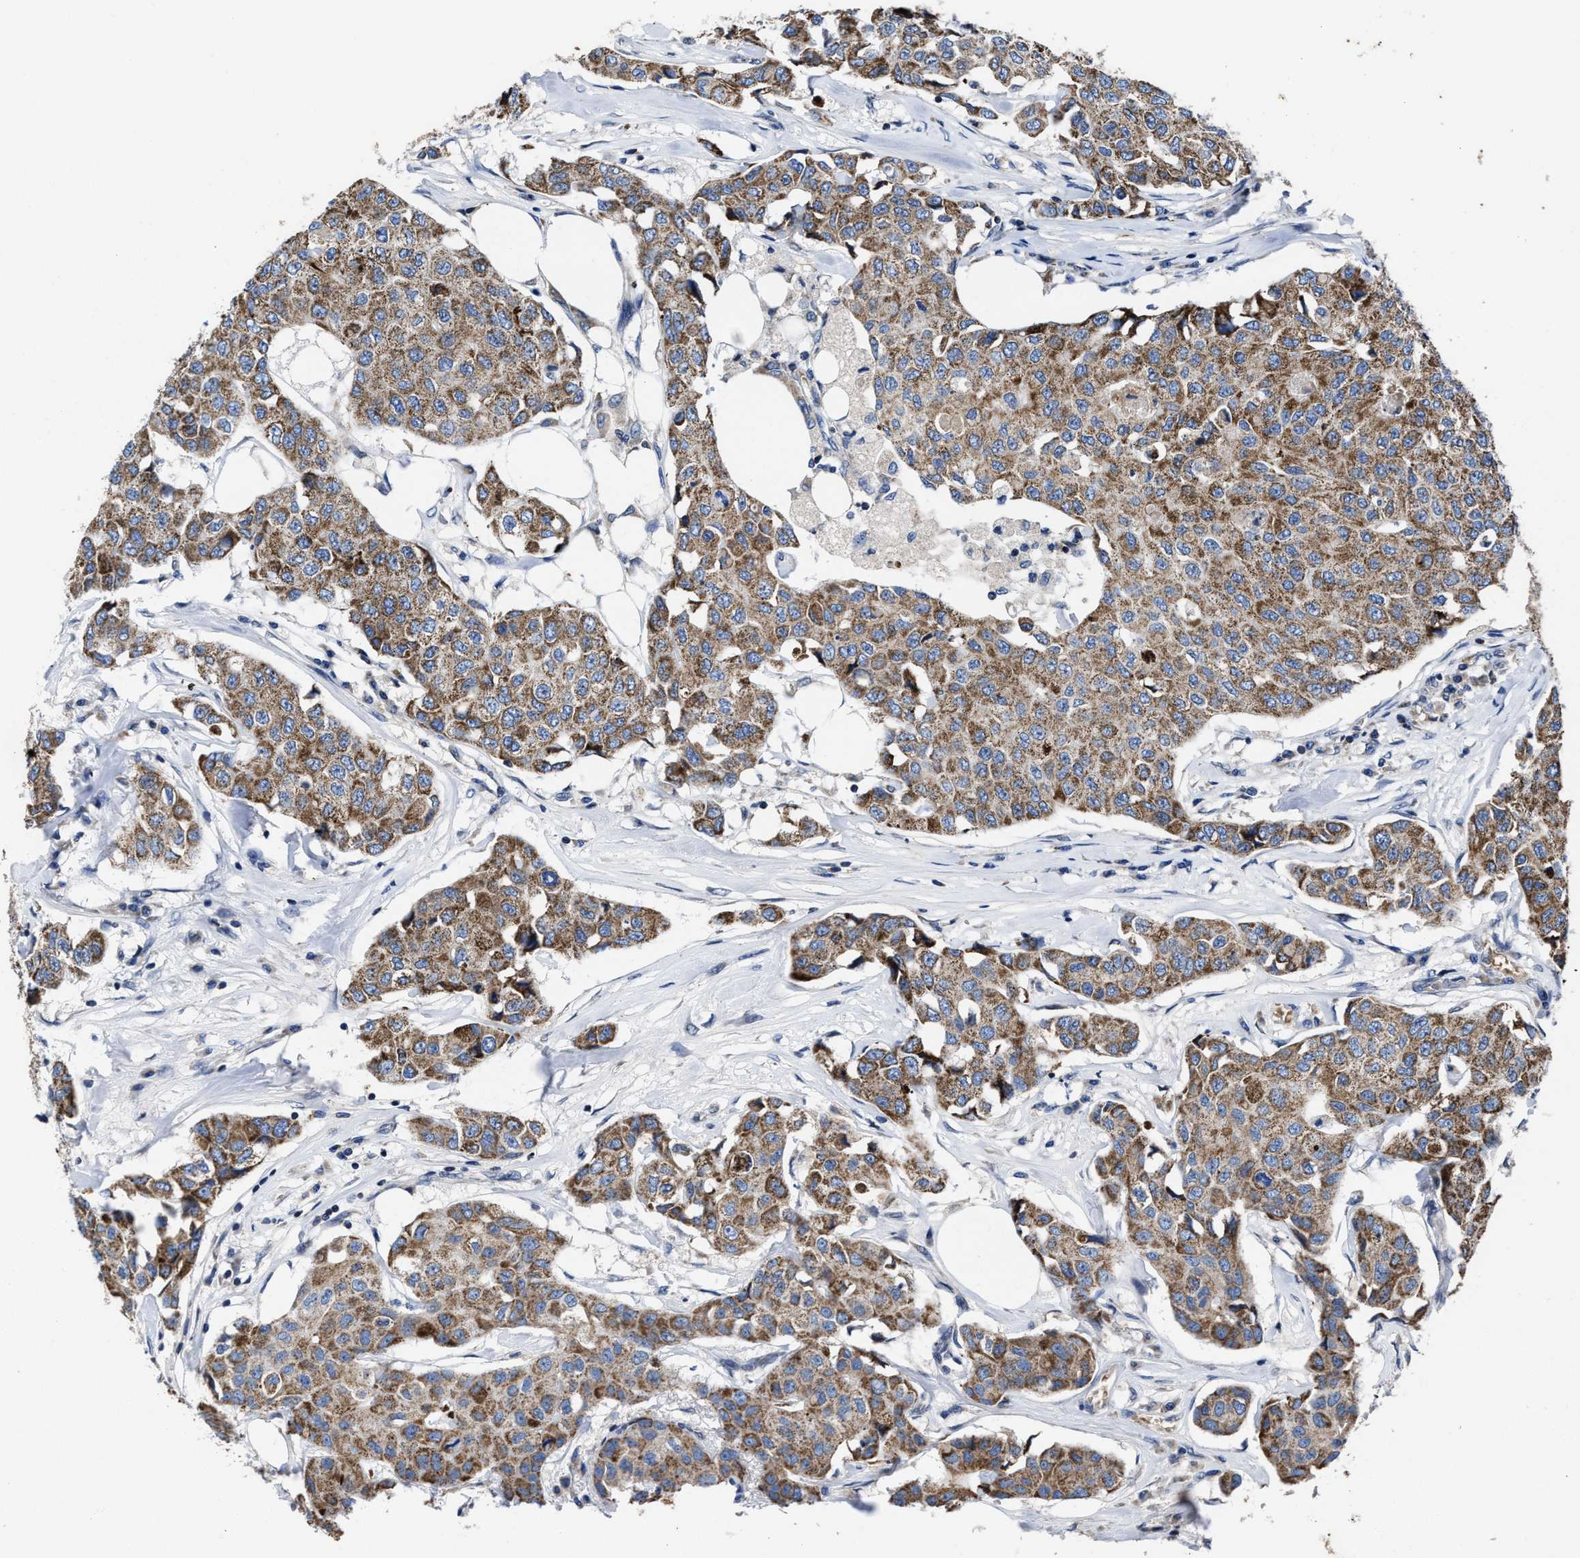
{"staining": {"intensity": "moderate", "quantity": ">75%", "location": "cytoplasmic/membranous"}, "tissue": "breast cancer", "cell_type": "Tumor cells", "image_type": "cancer", "snomed": [{"axis": "morphology", "description": "Duct carcinoma"}, {"axis": "topography", "description": "Breast"}], "caption": "Human breast invasive ductal carcinoma stained with a protein marker exhibits moderate staining in tumor cells.", "gene": "CACNA1D", "patient": {"sex": "female", "age": 80}}